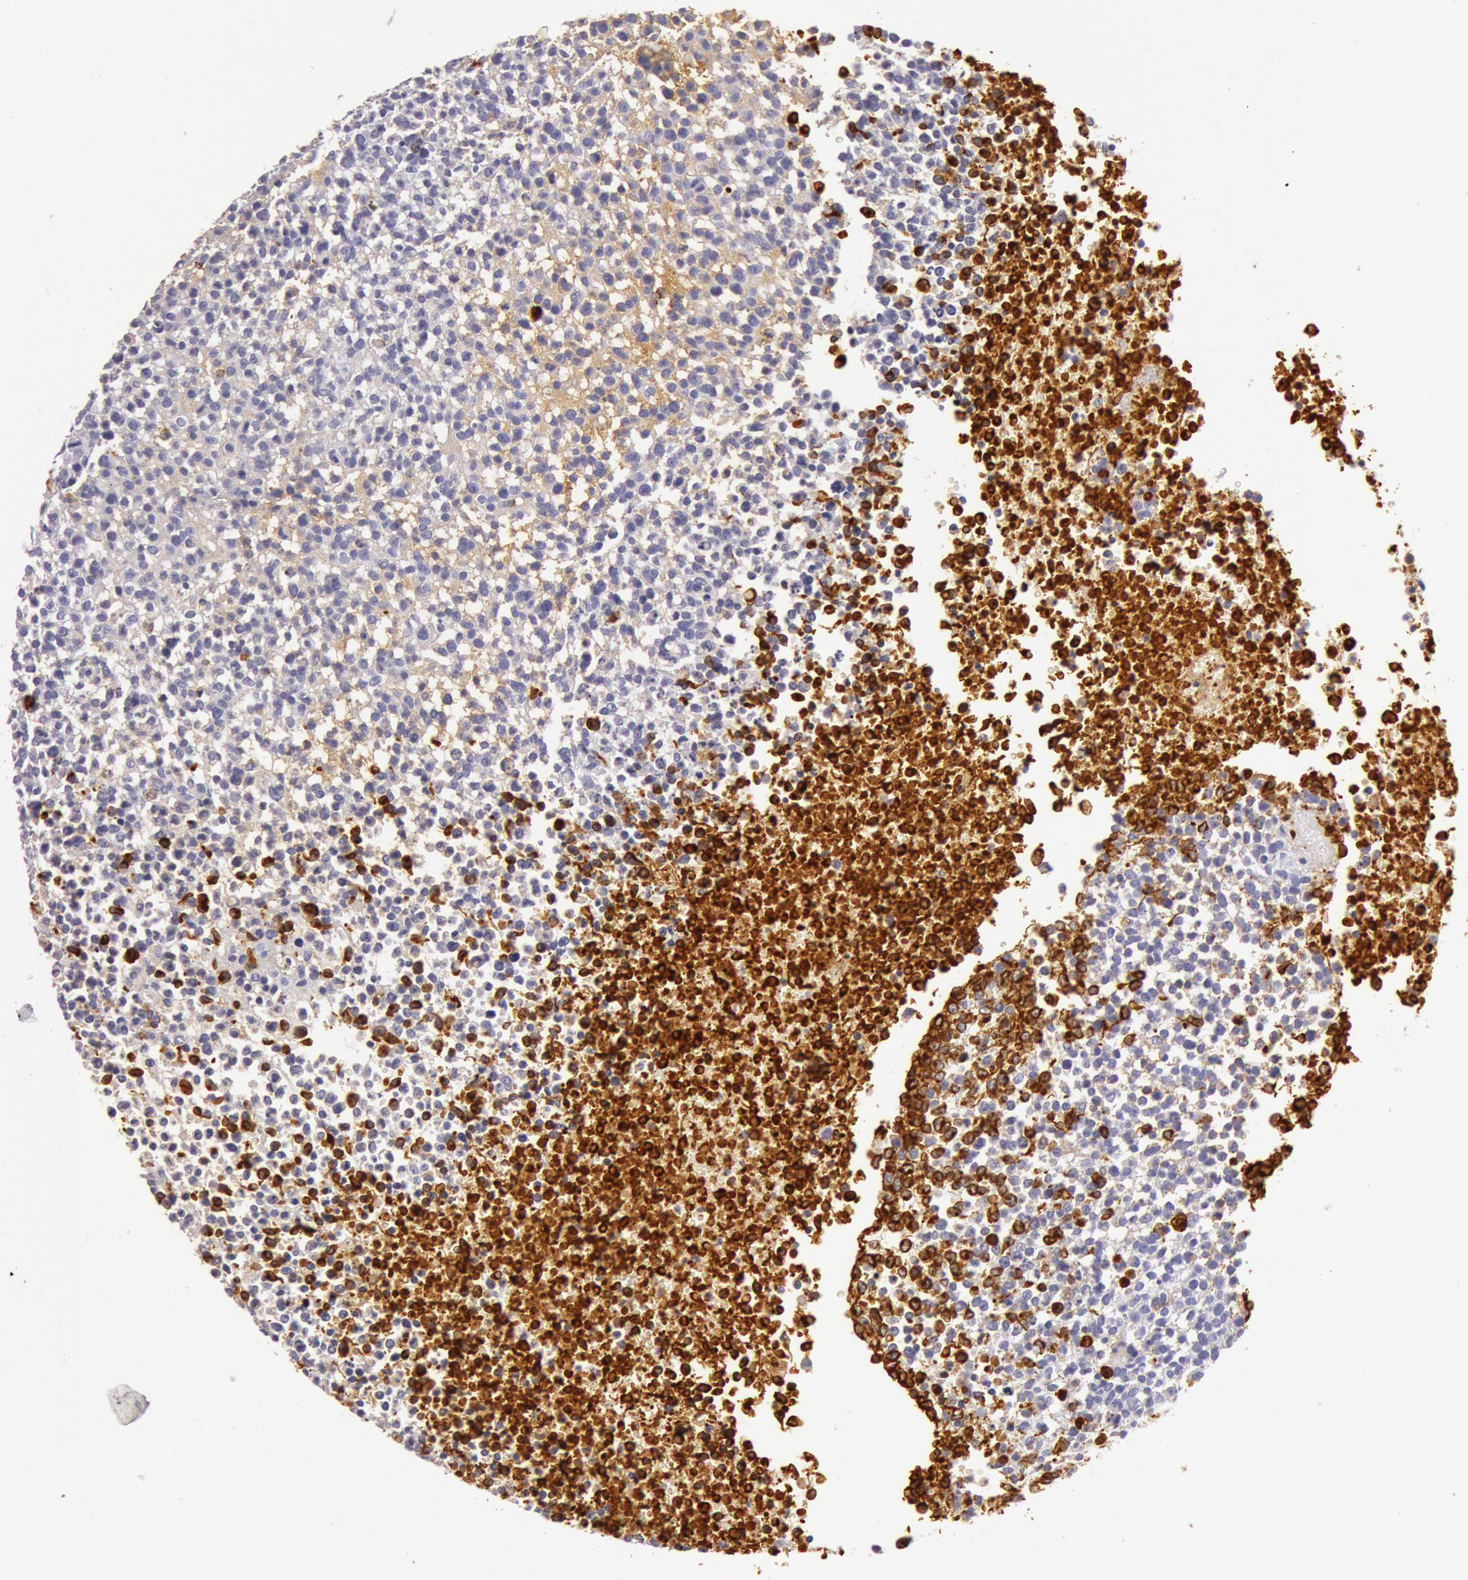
{"staining": {"intensity": "negative", "quantity": "none", "location": "none"}, "tissue": "glioma", "cell_type": "Tumor cells", "image_type": "cancer", "snomed": [{"axis": "morphology", "description": "Glioma, malignant, High grade"}, {"axis": "topography", "description": "Brain"}], "caption": "DAB (3,3'-diaminobenzidine) immunohistochemical staining of malignant glioma (high-grade) displays no significant expression in tumor cells.", "gene": "C4BPA", "patient": {"sex": "male", "age": 66}}